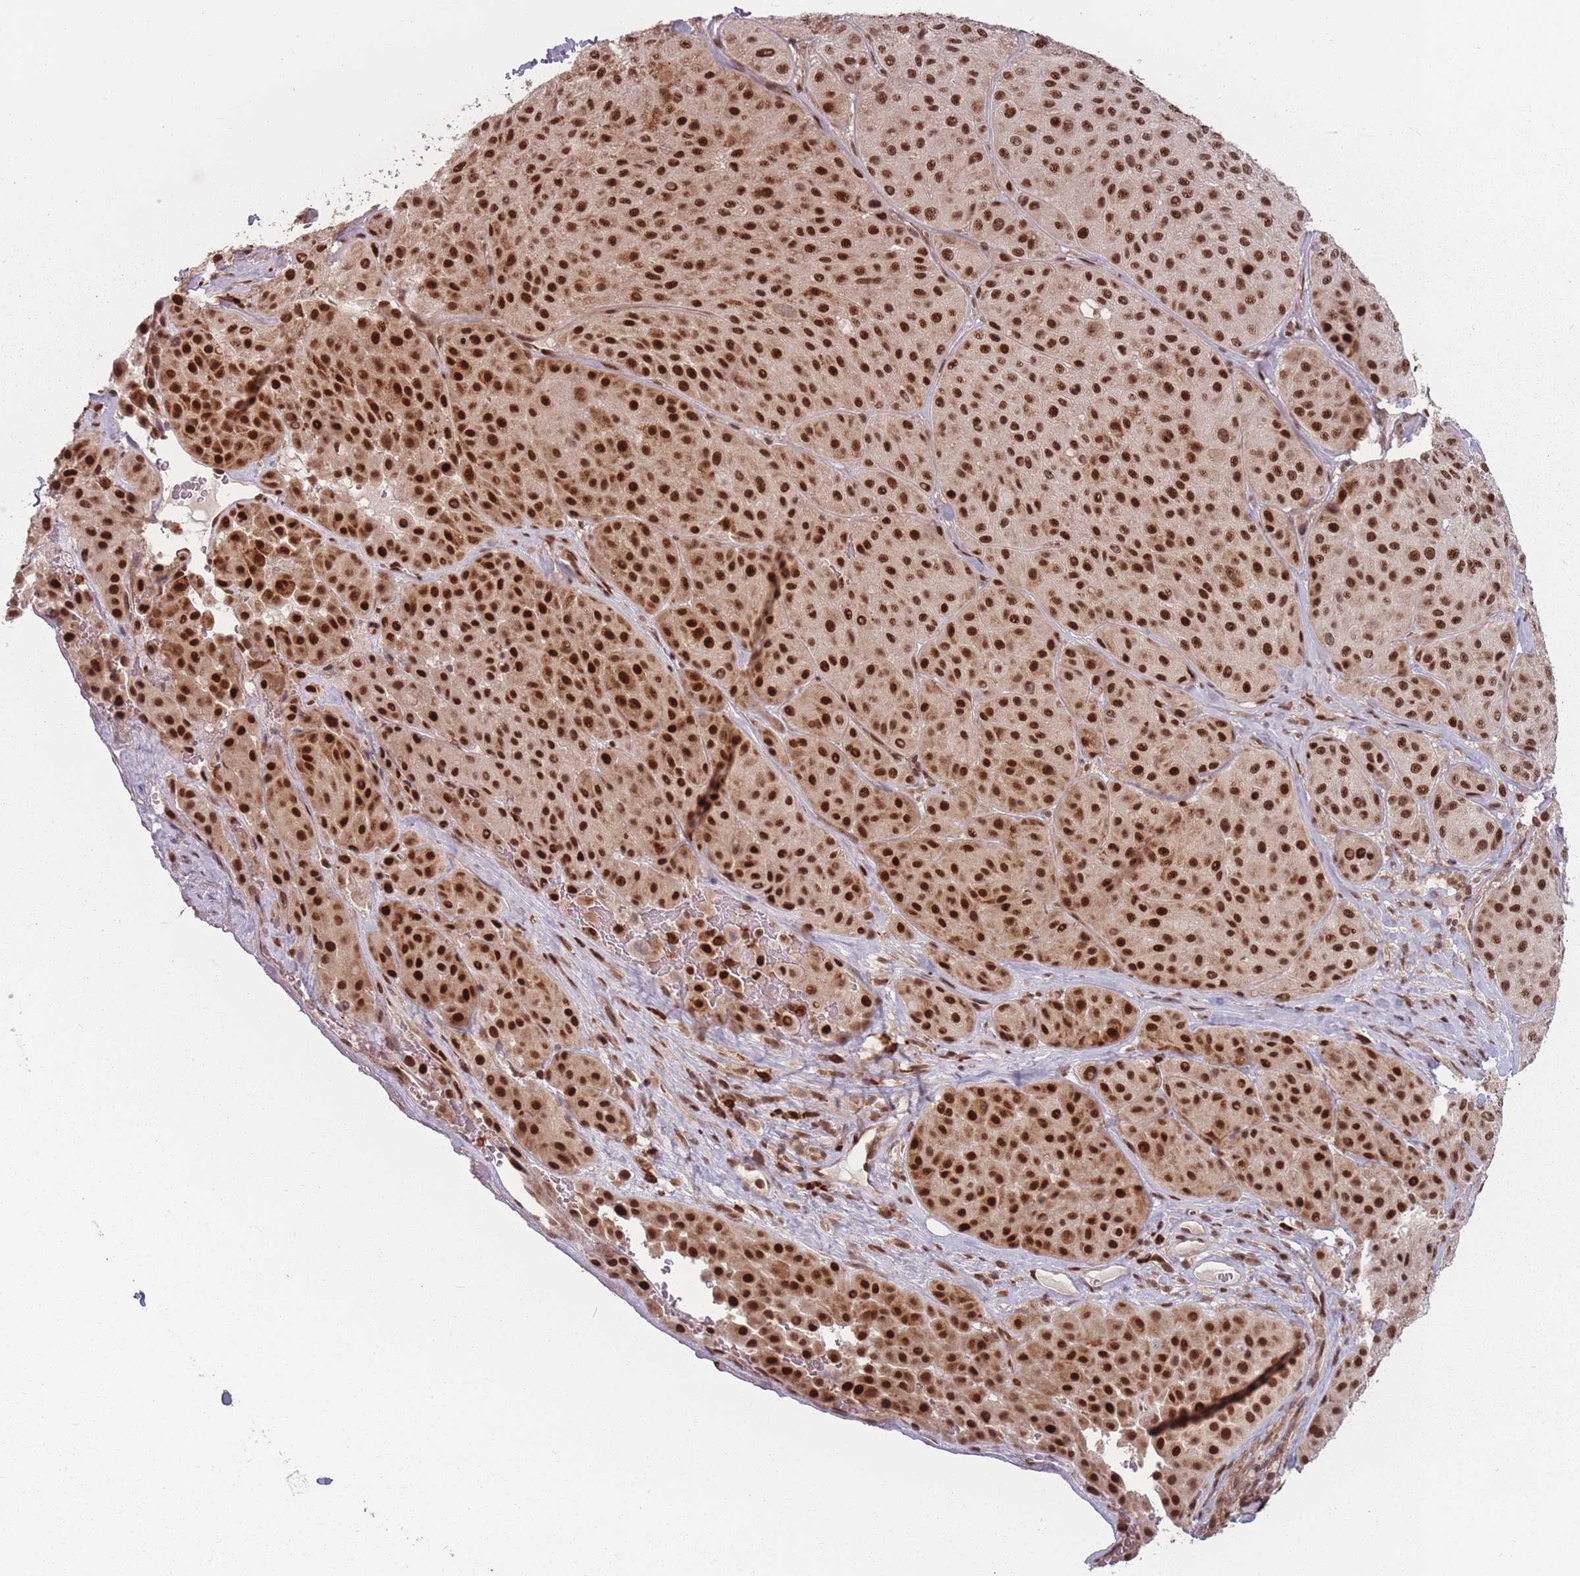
{"staining": {"intensity": "strong", "quantity": ">75%", "location": "nuclear"}, "tissue": "melanoma", "cell_type": "Tumor cells", "image_type": "cancer", "snomed": [{"axis": "morphology", "description": "Malignant melanoma, Metastatic site"}, {"axis": "topography", "description": "Smooth muscle"}], "caption": "Tumor cells exhibit strong nuclear expression in about >75% of cells in malignant melanoma (metastatic site).", "gene": "WDR55", "patient": {"sex": "male", "age": 41}}